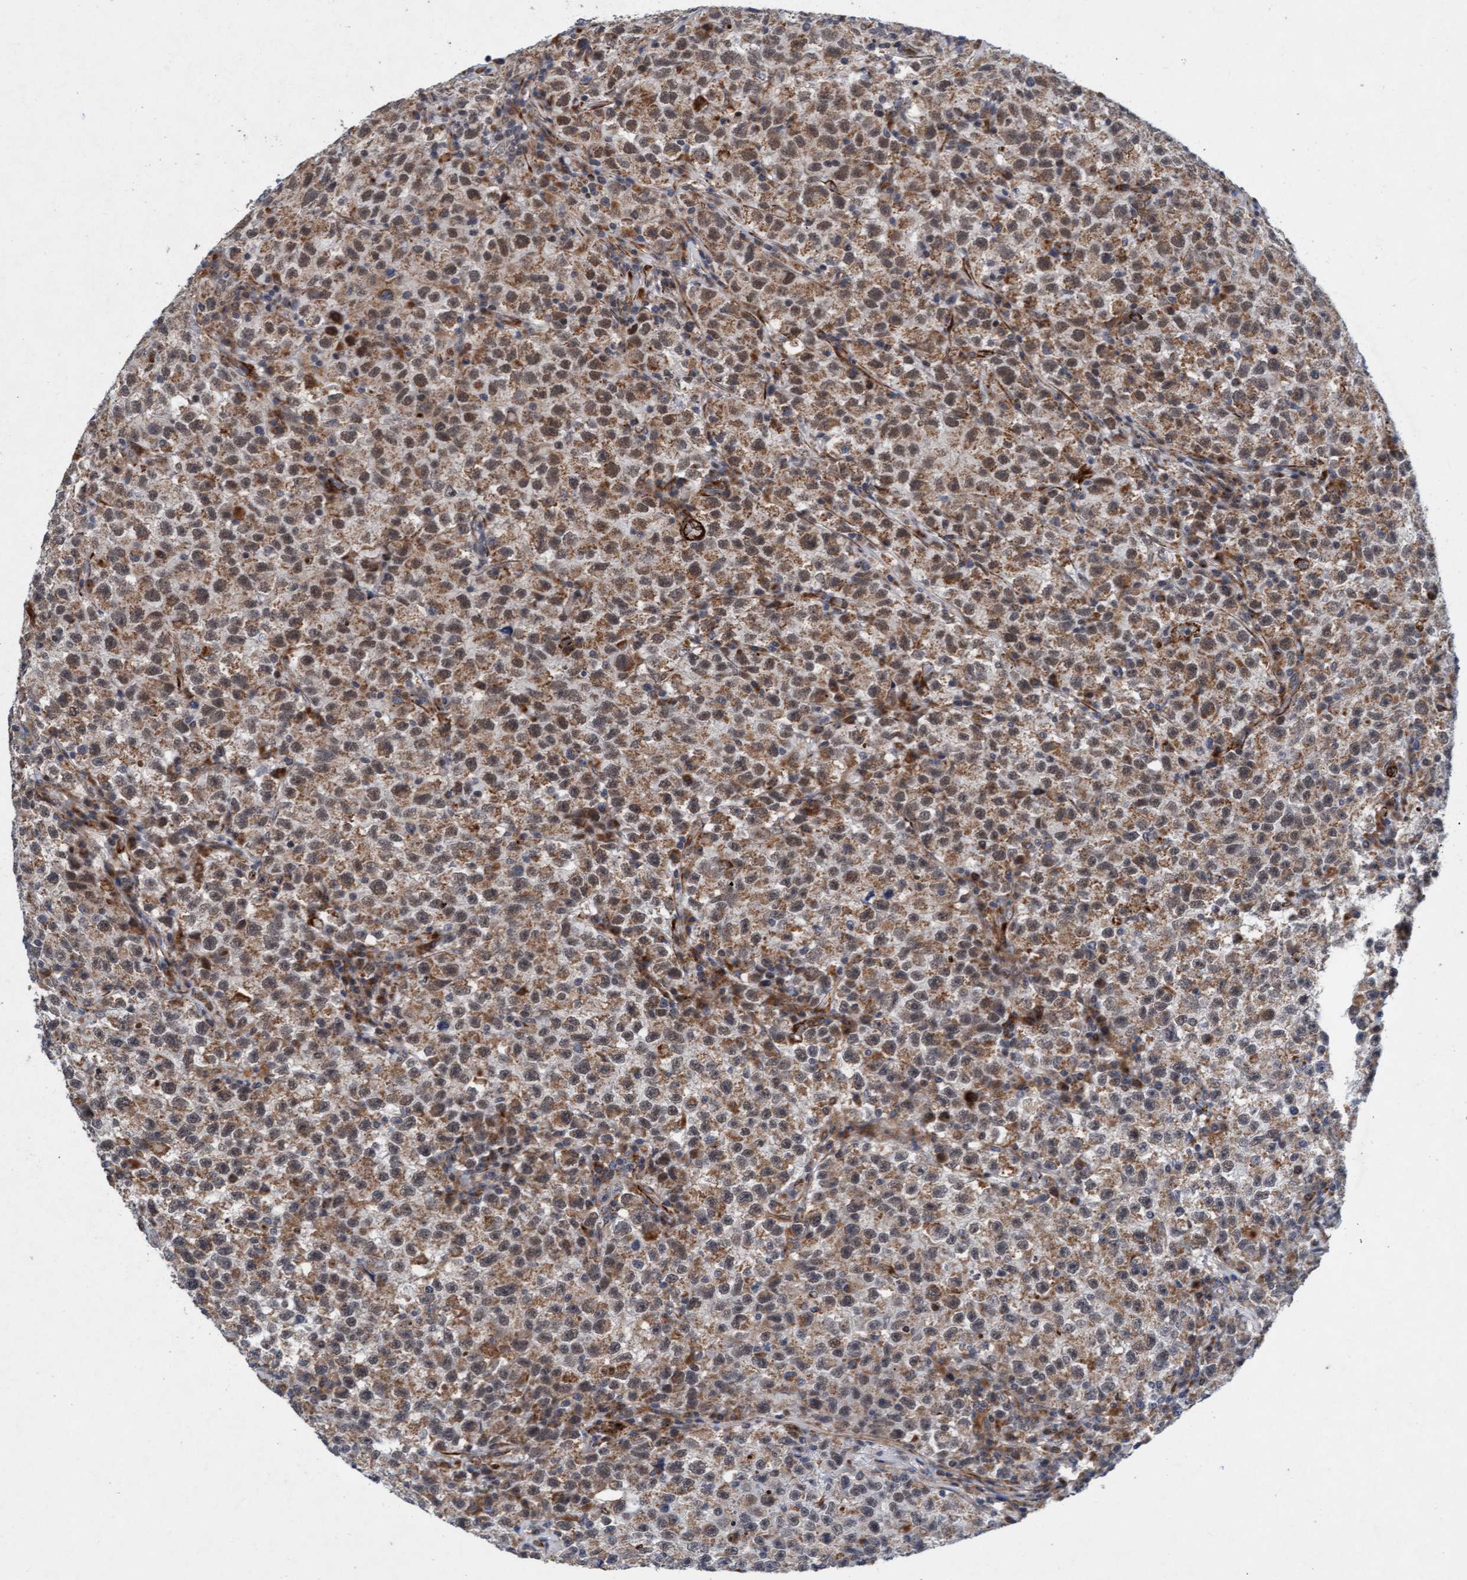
{"staining": {"intensity": "moderate", "quantity": ">75%", "location": "cytoplasmic/membranous,nuclear"}, "tissue": "testis cancer", "cell_type": "Tumor cells", "image_type": "cancer", "snomed": [{"axis": "morphology", "description": "Seminoma, NOS"}, {"axis": "topography", "description": "Testis"}], "caption": "Immunohistochemical staining of testis cancer (seminoma) exhibits moderate cytoplasmic/membranous and nuclear protein expression in about >75% of tumor cells. The staining was performed using DAB (3,3'-diaminobenzidine) to visualize the protein expression in brown, while the nuclei were stained in blue with hematoxylin (Magnification: 20x).", "gene": "TMEM70", "patient": {"sex": "male", "age": 22}}